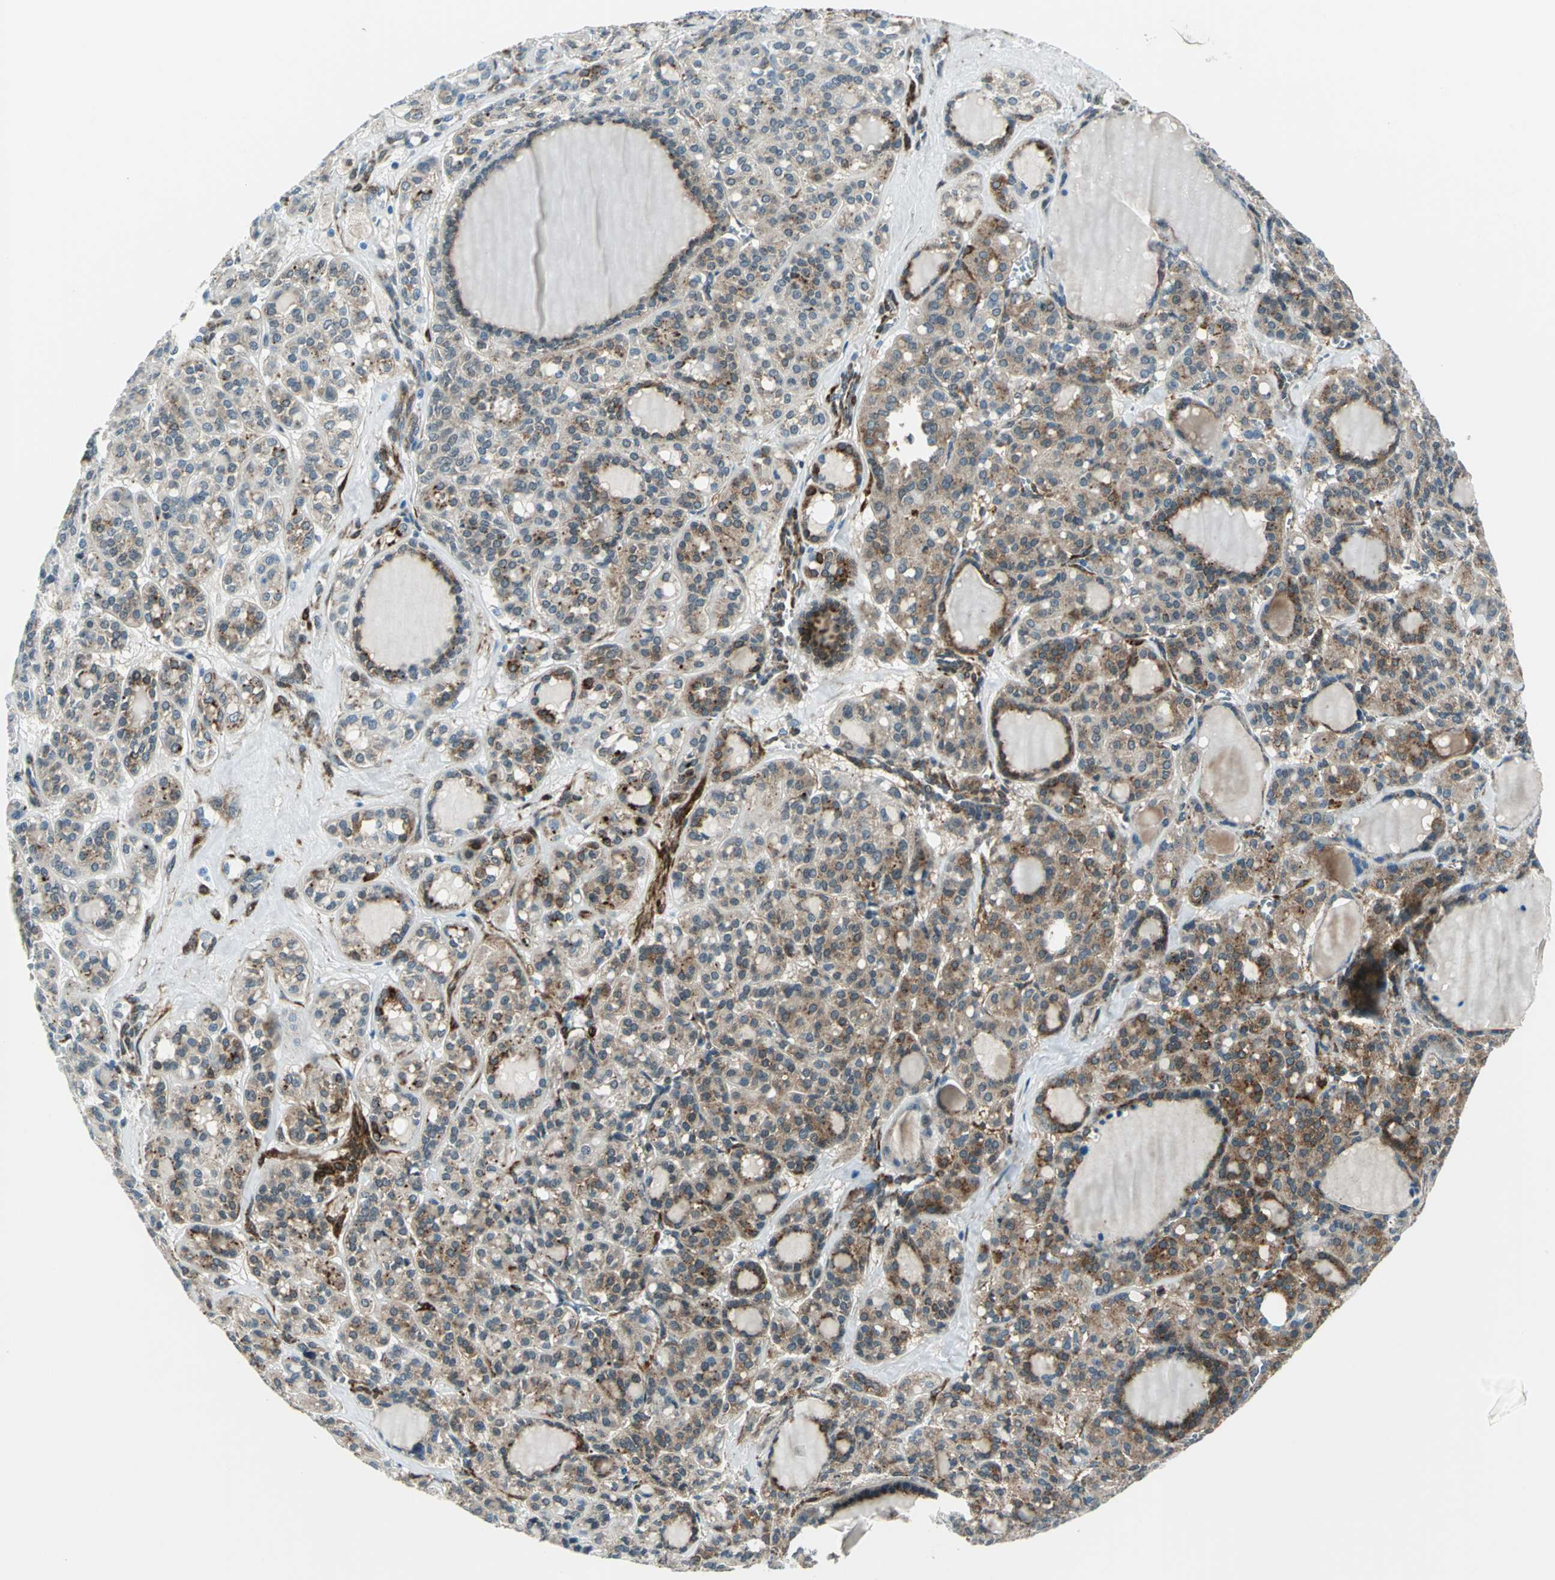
{"staining": {"intensity": "moderate", "quantity": "25%-75%", "location": "cytoplasmic/membranous"}, "tissue": "thyroid cancer", "cell_type": "Tumor cells", "image_type": "cancer", "snomed": [{"axis": "morphology", "description": "Follicular adenoma carcinoma, NOS"}, {"axis": "topography", "description": "Thyroid gland"}], "caption": "This histopathology image shows IHC staining of follicular adenoma carcinoma (thyroid), with medium moderate cytoplasmic/membranous staining in about 25%-75% of tumor cells.", "gene": "HSPB1", "patient": {"sex": "female", "age": 71}}